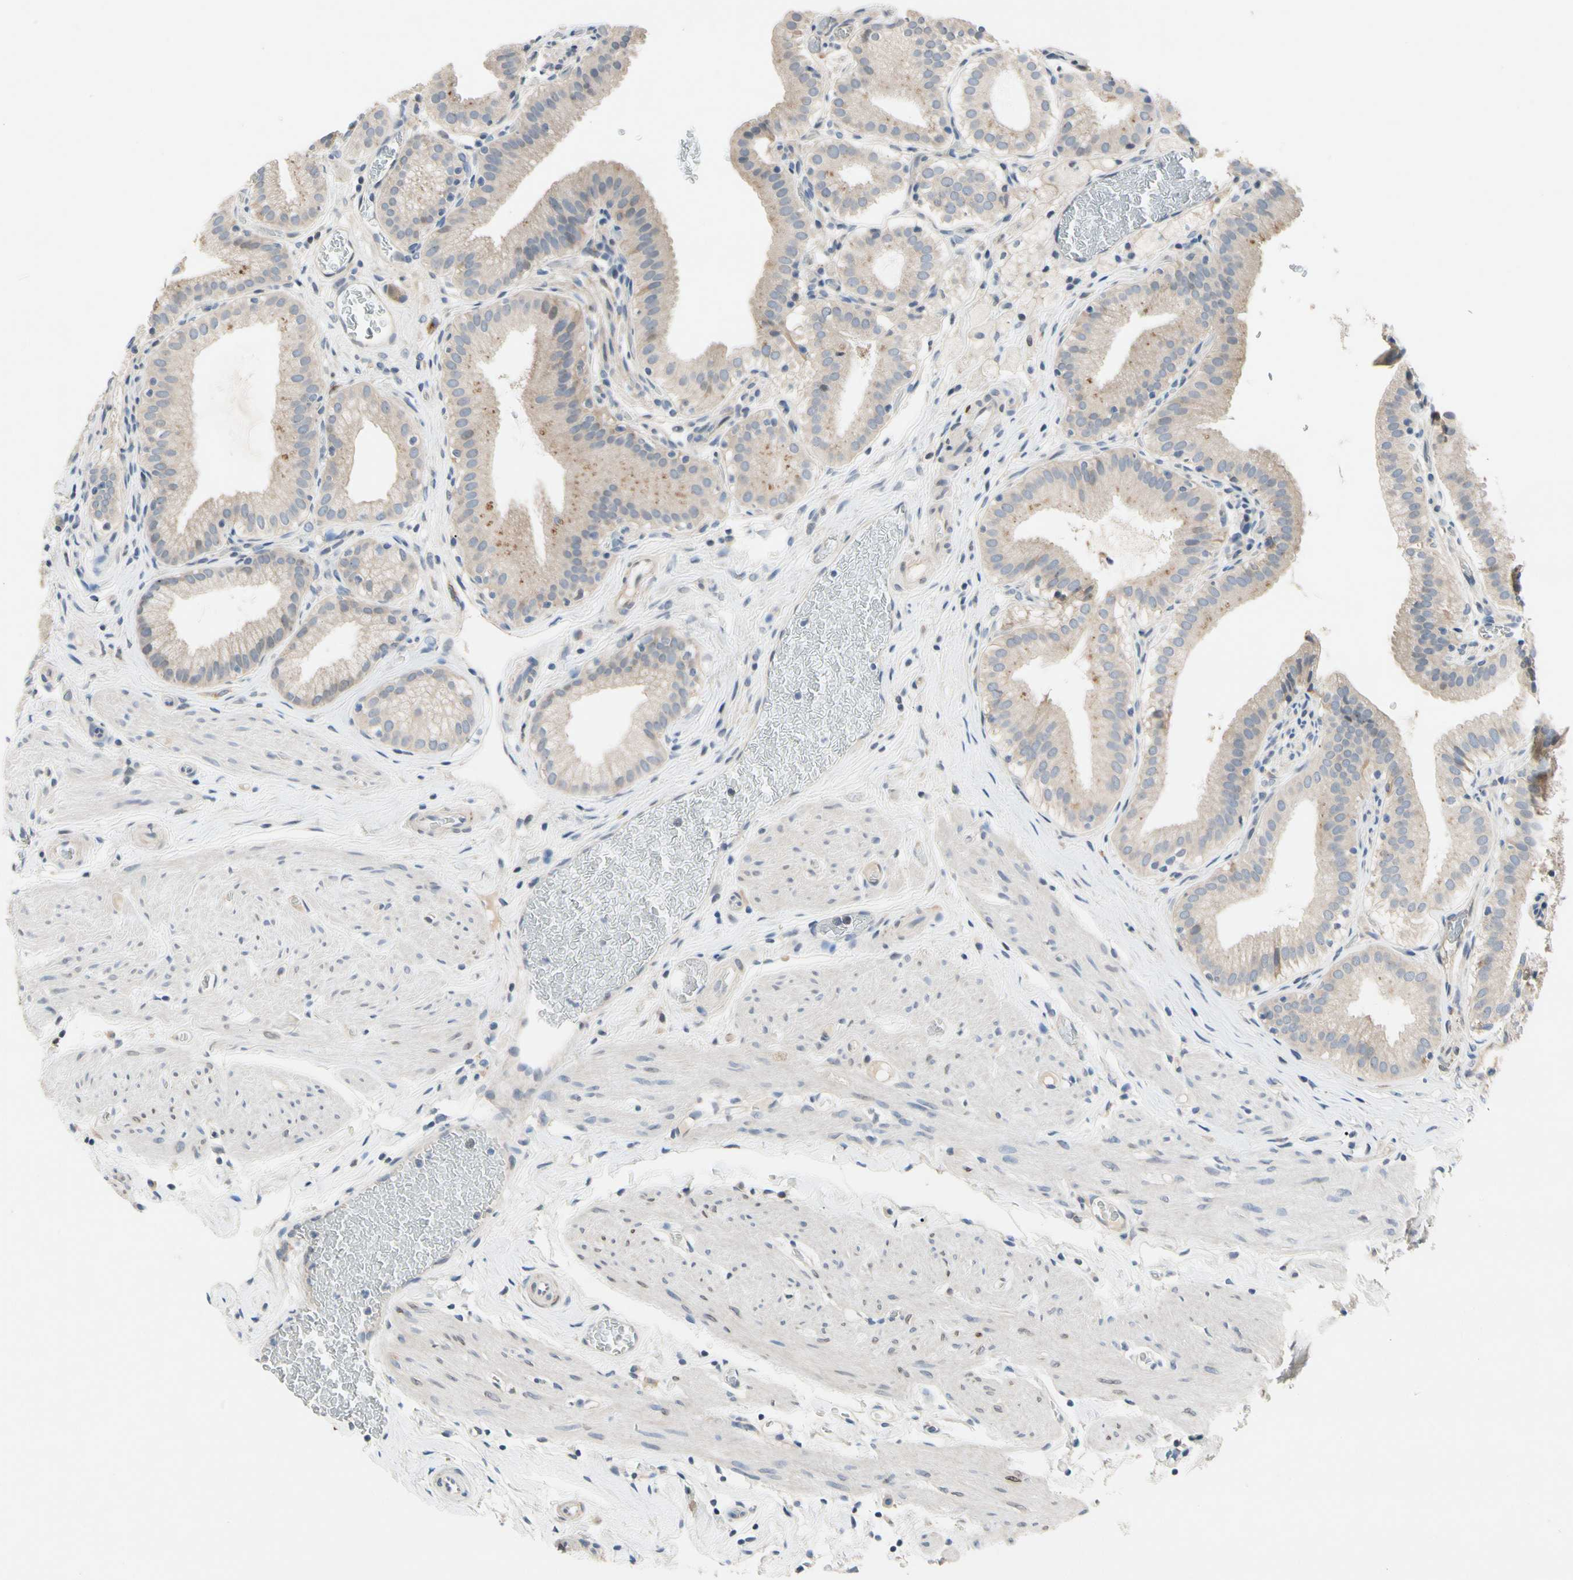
{"staining": {"intensity": "weak", "quantity": ">75%", "location": "cytoplasmic/membranous"}, "tissue": "gallbladder", "cell_type": "Glandular cells", "image_type": "normal", "snomed": [{"axis": "morphology", "description": "Normal tissue, NOS"}, {"axis": "topography", "description": "Gallbladder"}], "caption": "Protein expression analysis of benign human gallbladder reveals weak cytoplasmic/membranous positivity in approximately >75% of glandular cells. (DAB IHC, brown staining for protein, blue staining for nuclei).", "gene": "GAS6", "patient": {"sex": "male", "age": 54}}